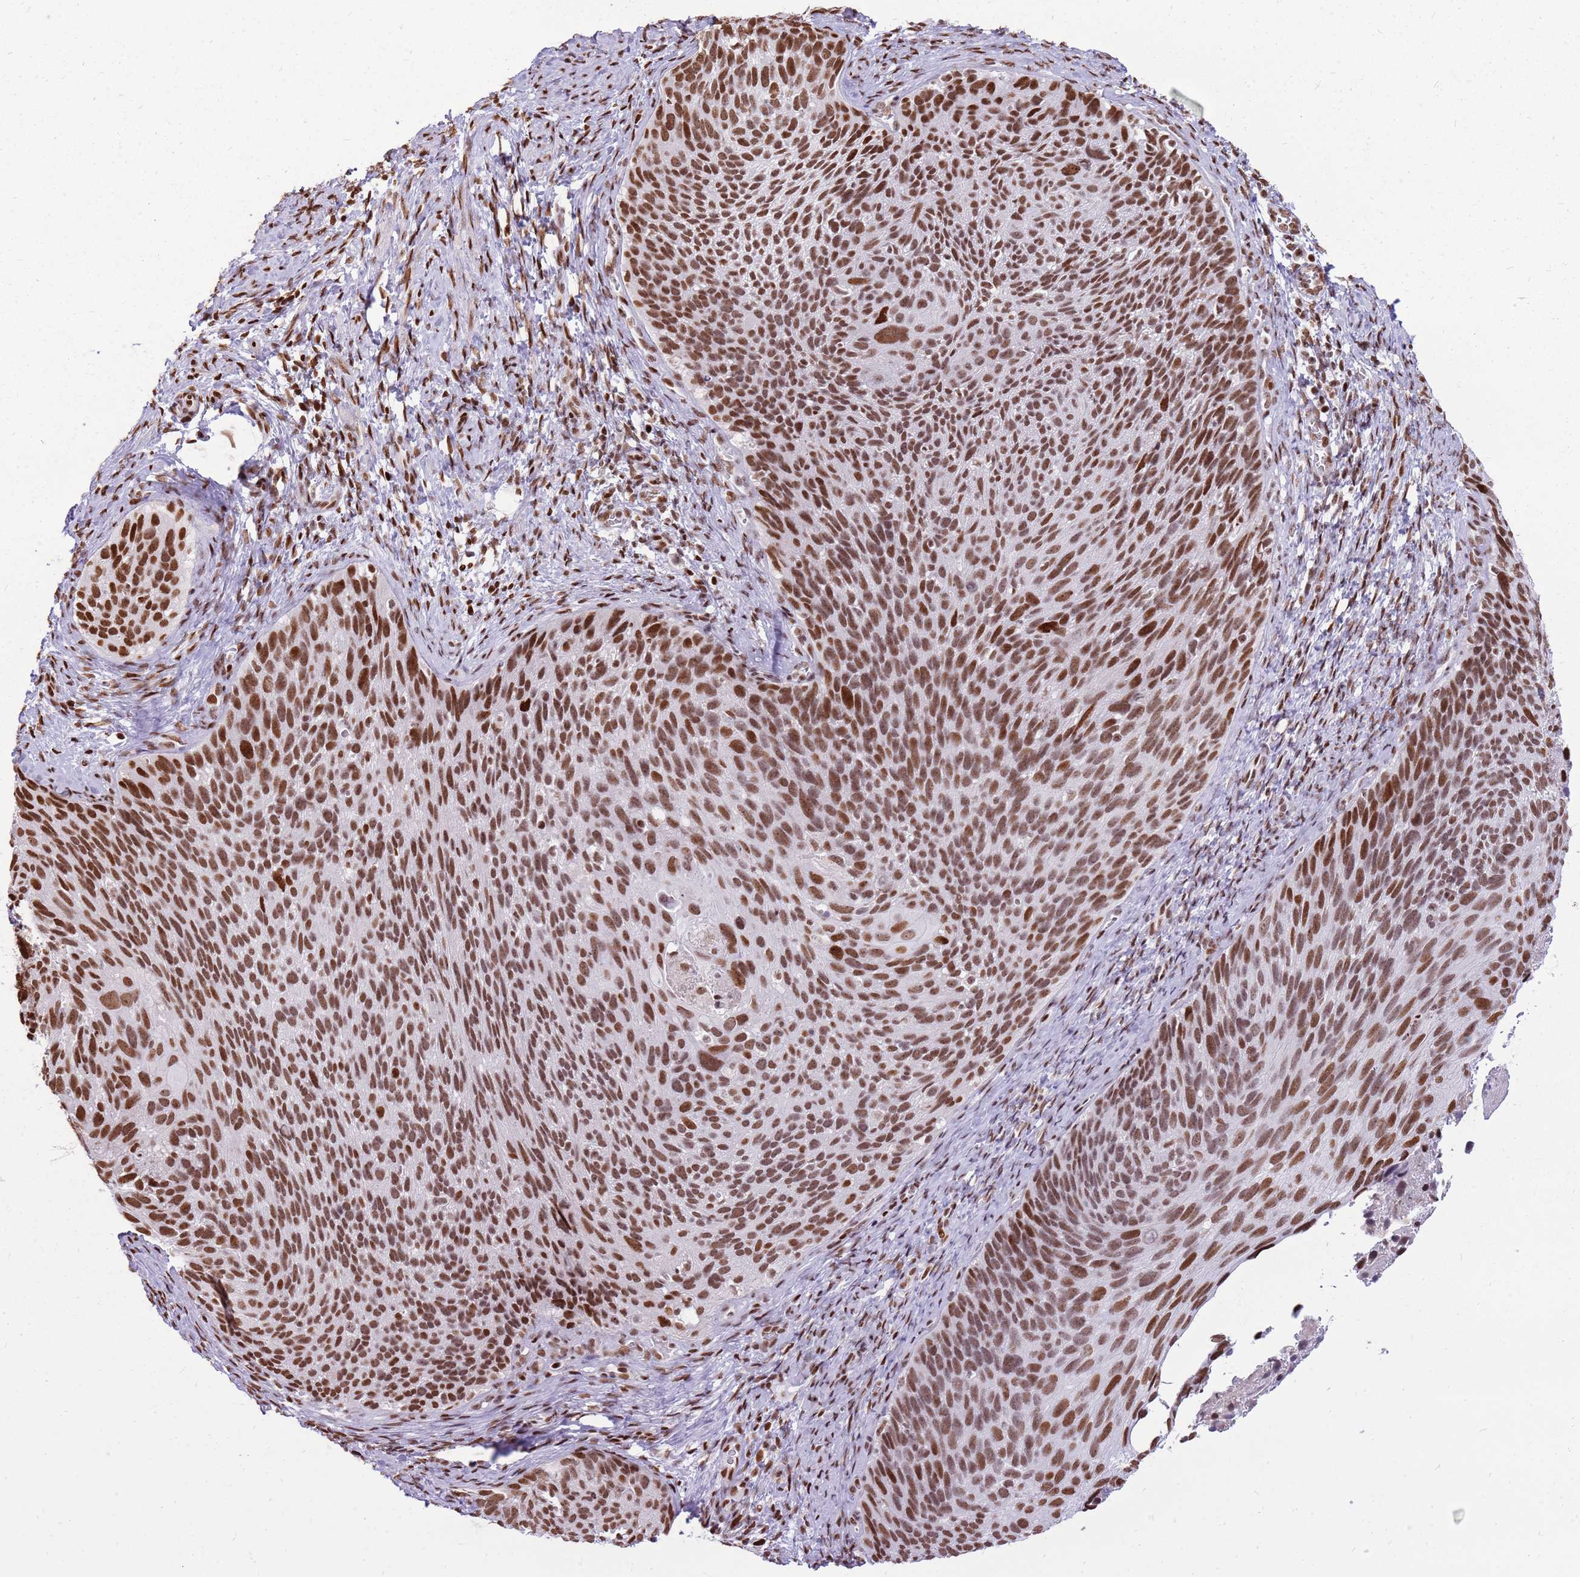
{"staining": {"intensity": "strong", "quantity": ">75%", "location": "nuclear"}, "tissue": "cervical cancer", "cell_type": "Tumor cells", "image_type": "cancer", "snomed": [{"axis": "morphology", "description": "Squamous cell carcinoma, NOS"}, {"axis": "topography", "description": "Cervix"}], "caption": "A high amount of strong nuclear expression is seen in approximately >75% of tumor cells in cervical cancer (squamous cell carcinoma) tissue. The staining was performed using DAB to visualize the protein expression in brown, while the nuclei were stained in blue with hematoxylin (Magnification: 20x).", "gene": "WASHC4", "patient": {"sex": "female", "age": 80}}